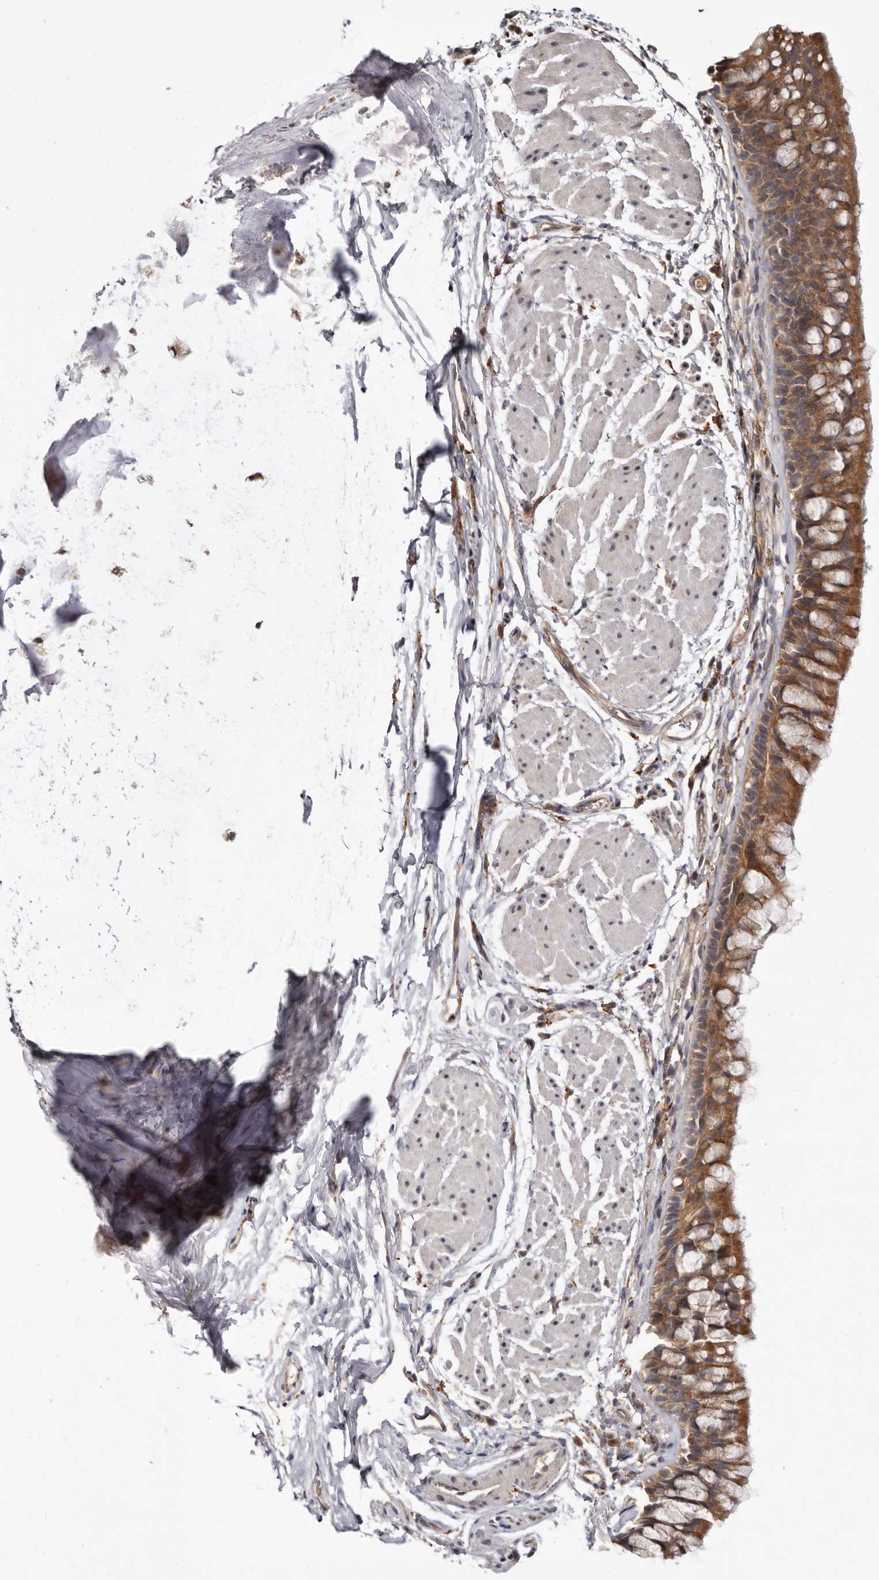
{"staining": {"intensity": "moderate", "quantity": "25%-75%", "location": "cytoplasmic/membranous"}, "tissue": "bronchus", "cell_type": "Respiratory epithelial cells", "image_type": "normal", "snomed": [{"axis": "morphology", "description": "Normal tissue, NOS"}, {"axis": "topography", "description": "Cartilage tissue"}, {"axis": "topography", "description": "Bronchus"}], "caption": "About 25%-75% of respiratory epithelial cells in normal bronchus reveal moderate cytoplasmic/membranous protein staining as visualized by brown immunohistochemical staining.", "gene": "INAVA", "patient": {"sex": "female", "age": 53}}